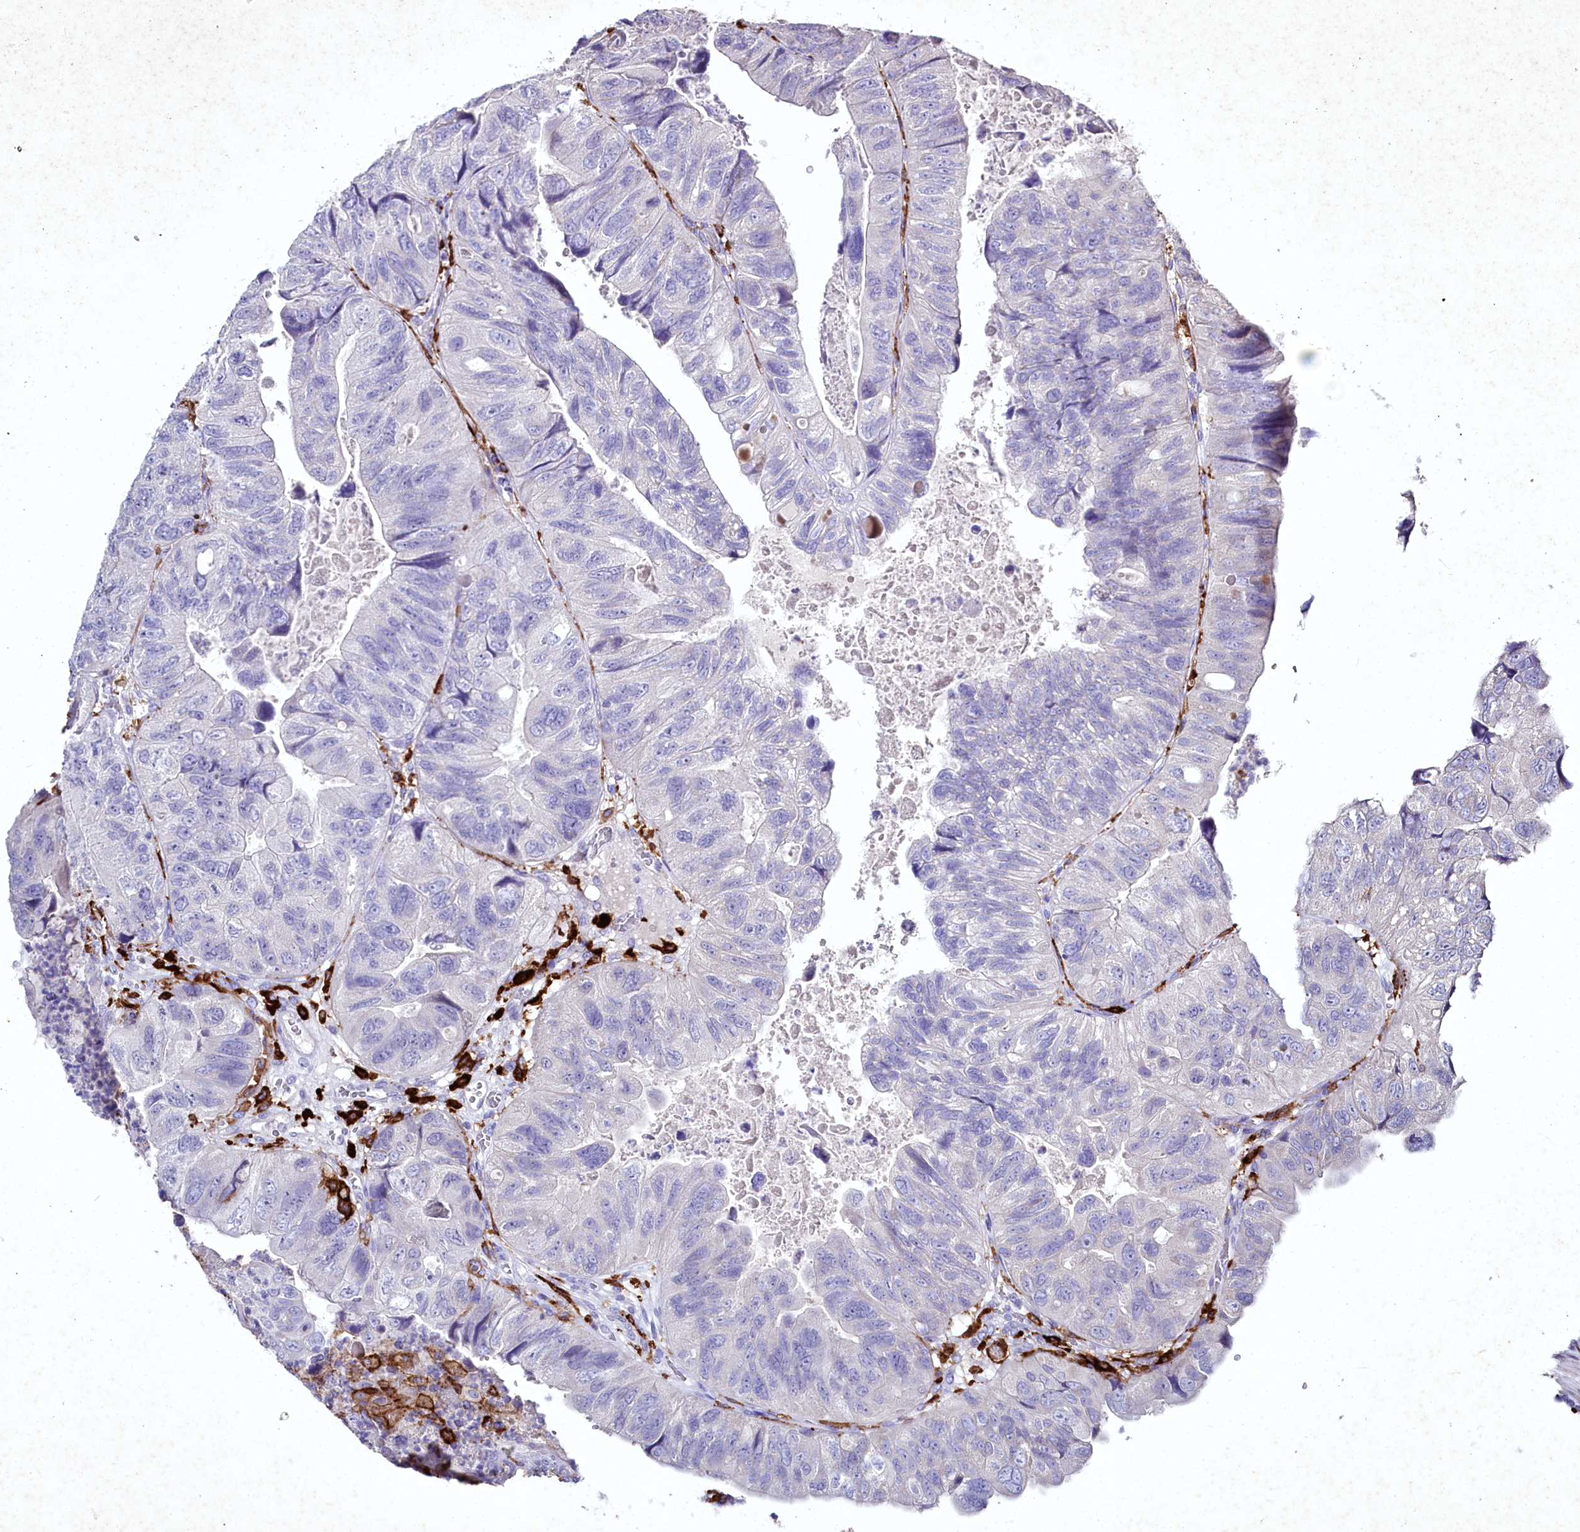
{"staining": {"intensity": "negative", "quantity": "none", "location": "none"}, "tissue": "colorectal cancer", "cell_type": "Tumor cells", "image_type": "cancer", "snomed": [{"axis": "morphology", "description": "Adenocarcinoma, NOS"}, {"axis": "topography", "description": "Rectum"}], "caption": "Immunohistochemistry (IHC) of colorectal cancer demonstrates no positivity in tumor cells.", "gene": "CLEC4M", "patient": {"sex": "male", "age": 63}}